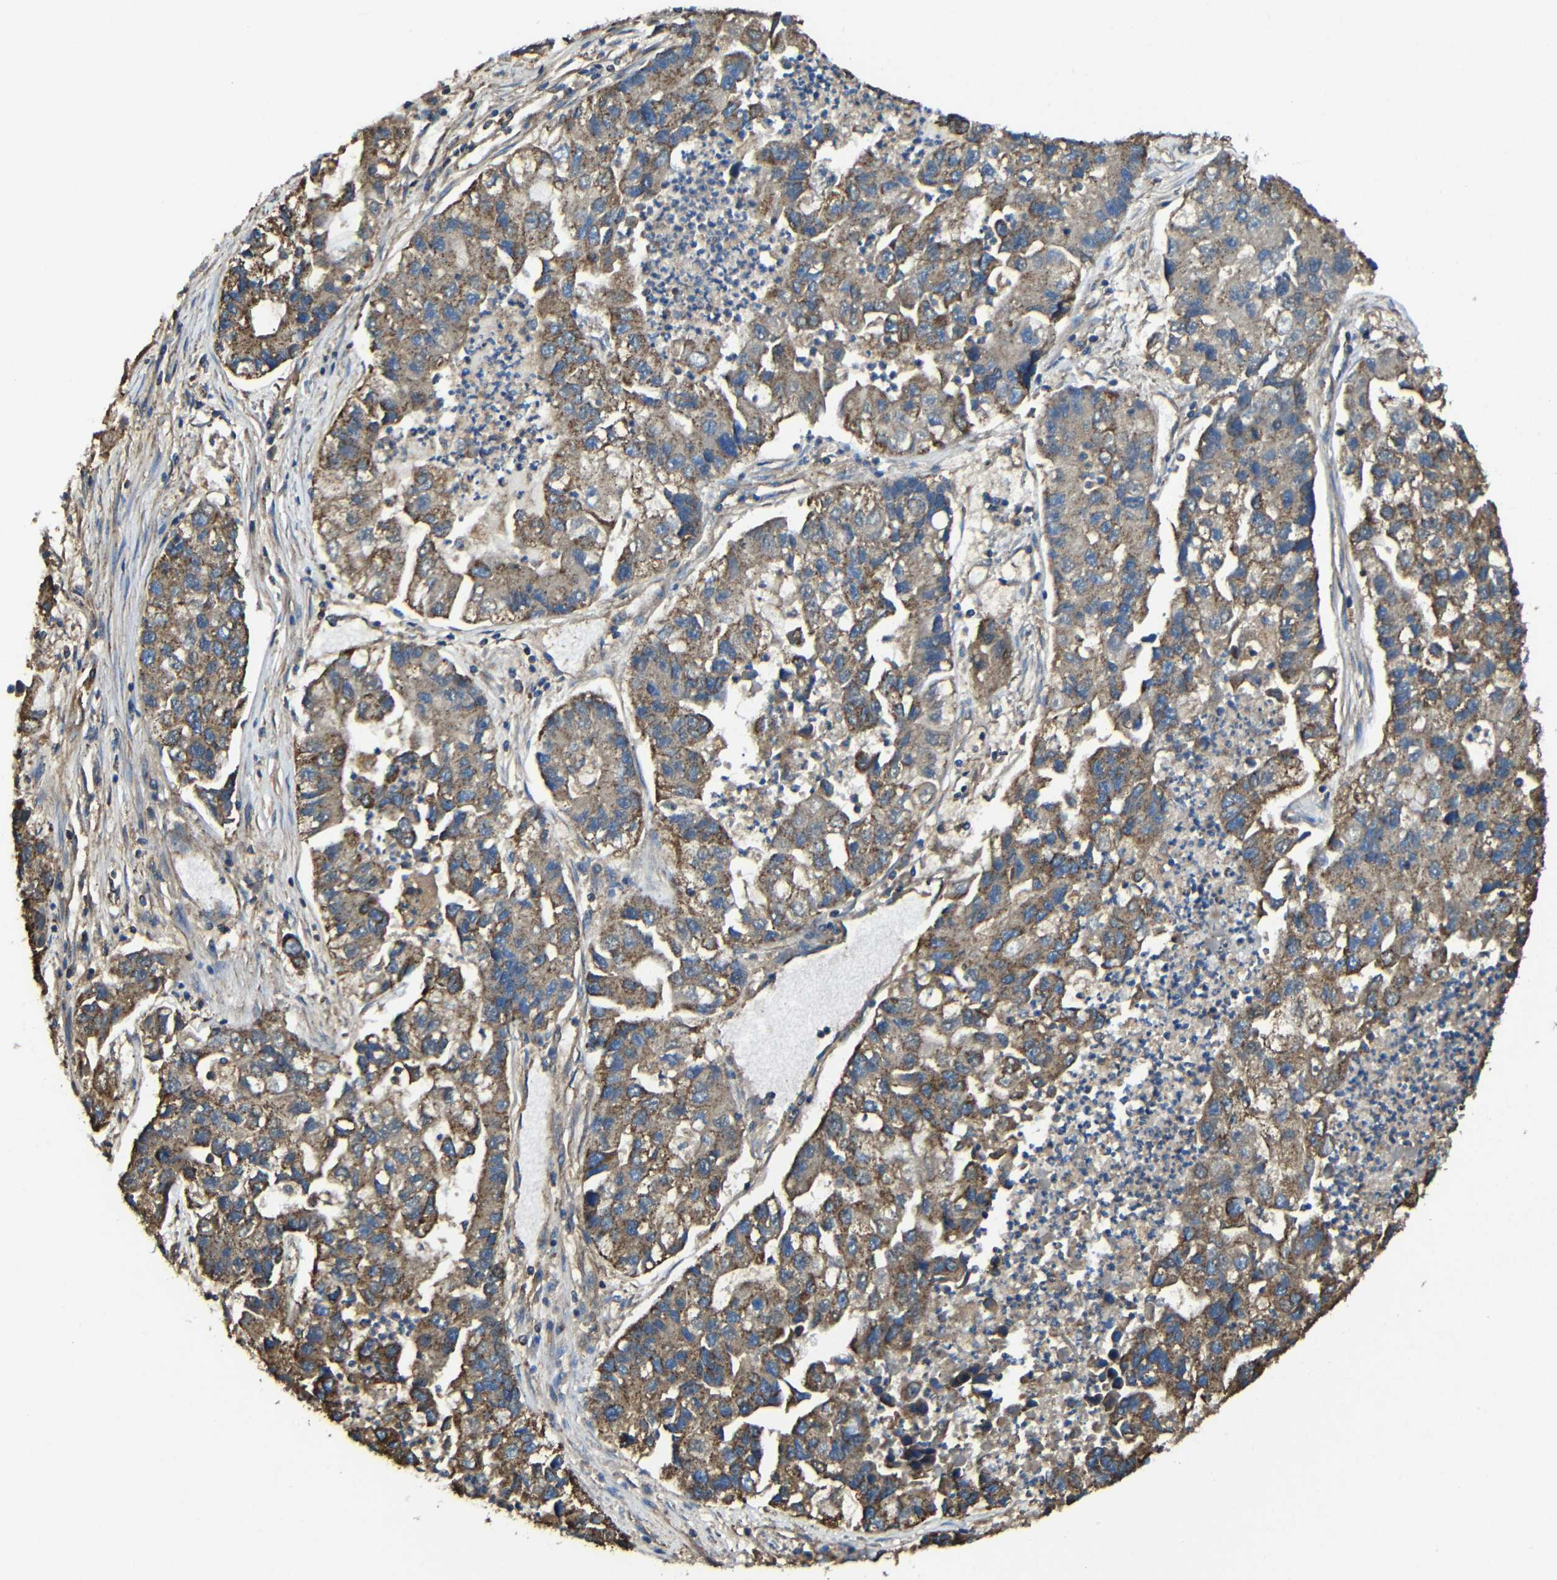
{"staining": {"intensity": "moderate", "quantity": ">75%", "location": "cytoplasmic/membranous"}, "tissue": "lung cancer", "cell_type": "Tumor cells", "image_type": "cancer", "snomed": [{"axis": "morphology", "description": "Adenocarcinoma, NOS"}, {"axis": "topography", "description": "Lung"}], "caption": "A photomicrograph of lung cancer (adenocarcinoma) stained for a protein exhibits moderate cytoplasmic/membranous brown staining in tumor cells. The staining is performed using DAB brown chromogen to label protein expression. The nuclei are counter-stained blue using hematoxylin.", "gene": "INTS6L", "patient": {"sex": "female", "age": 51}}